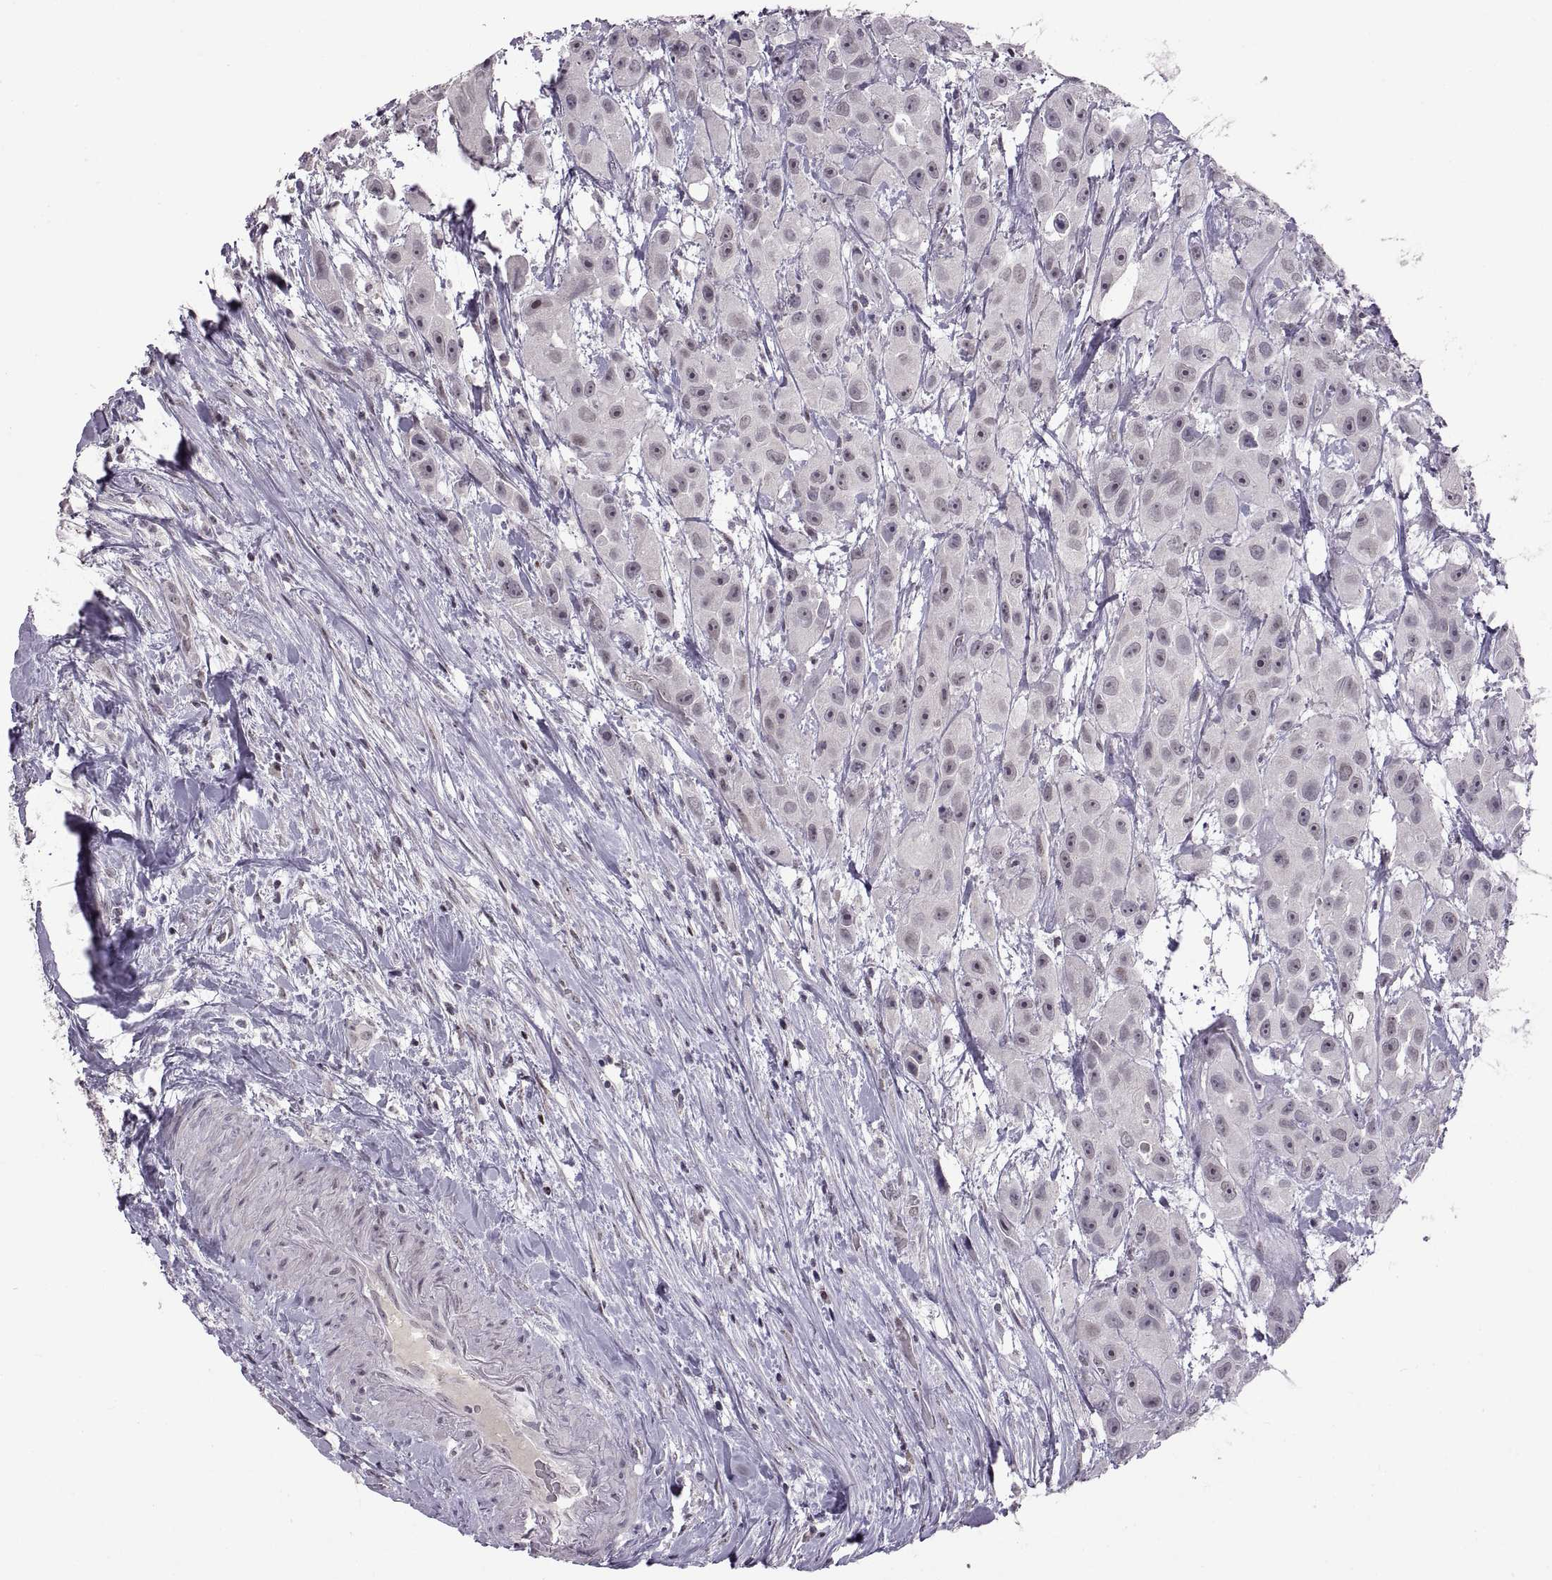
{"staining": {"intensity": "negative", "quantity": "none", "location": "none"}, "tissue": "urothelial cancer", "cell_type": "Tumor cells", "image_type": "cancer", "snomed": [{"axis": "morphology", "description": "Urothelial carcinoma, High grade"}, {"axis": "topography", "description": "Urinary bladder"}], "caption": "IHC histopathology image of neoplastic tissue: human urothelial cancer stained with DAB demonstrates no significant protein positivity in tumor cells. Nuclei are stained in blue.", "gene": "NEK2", "patient": {"sex": "male", "age": 79}}